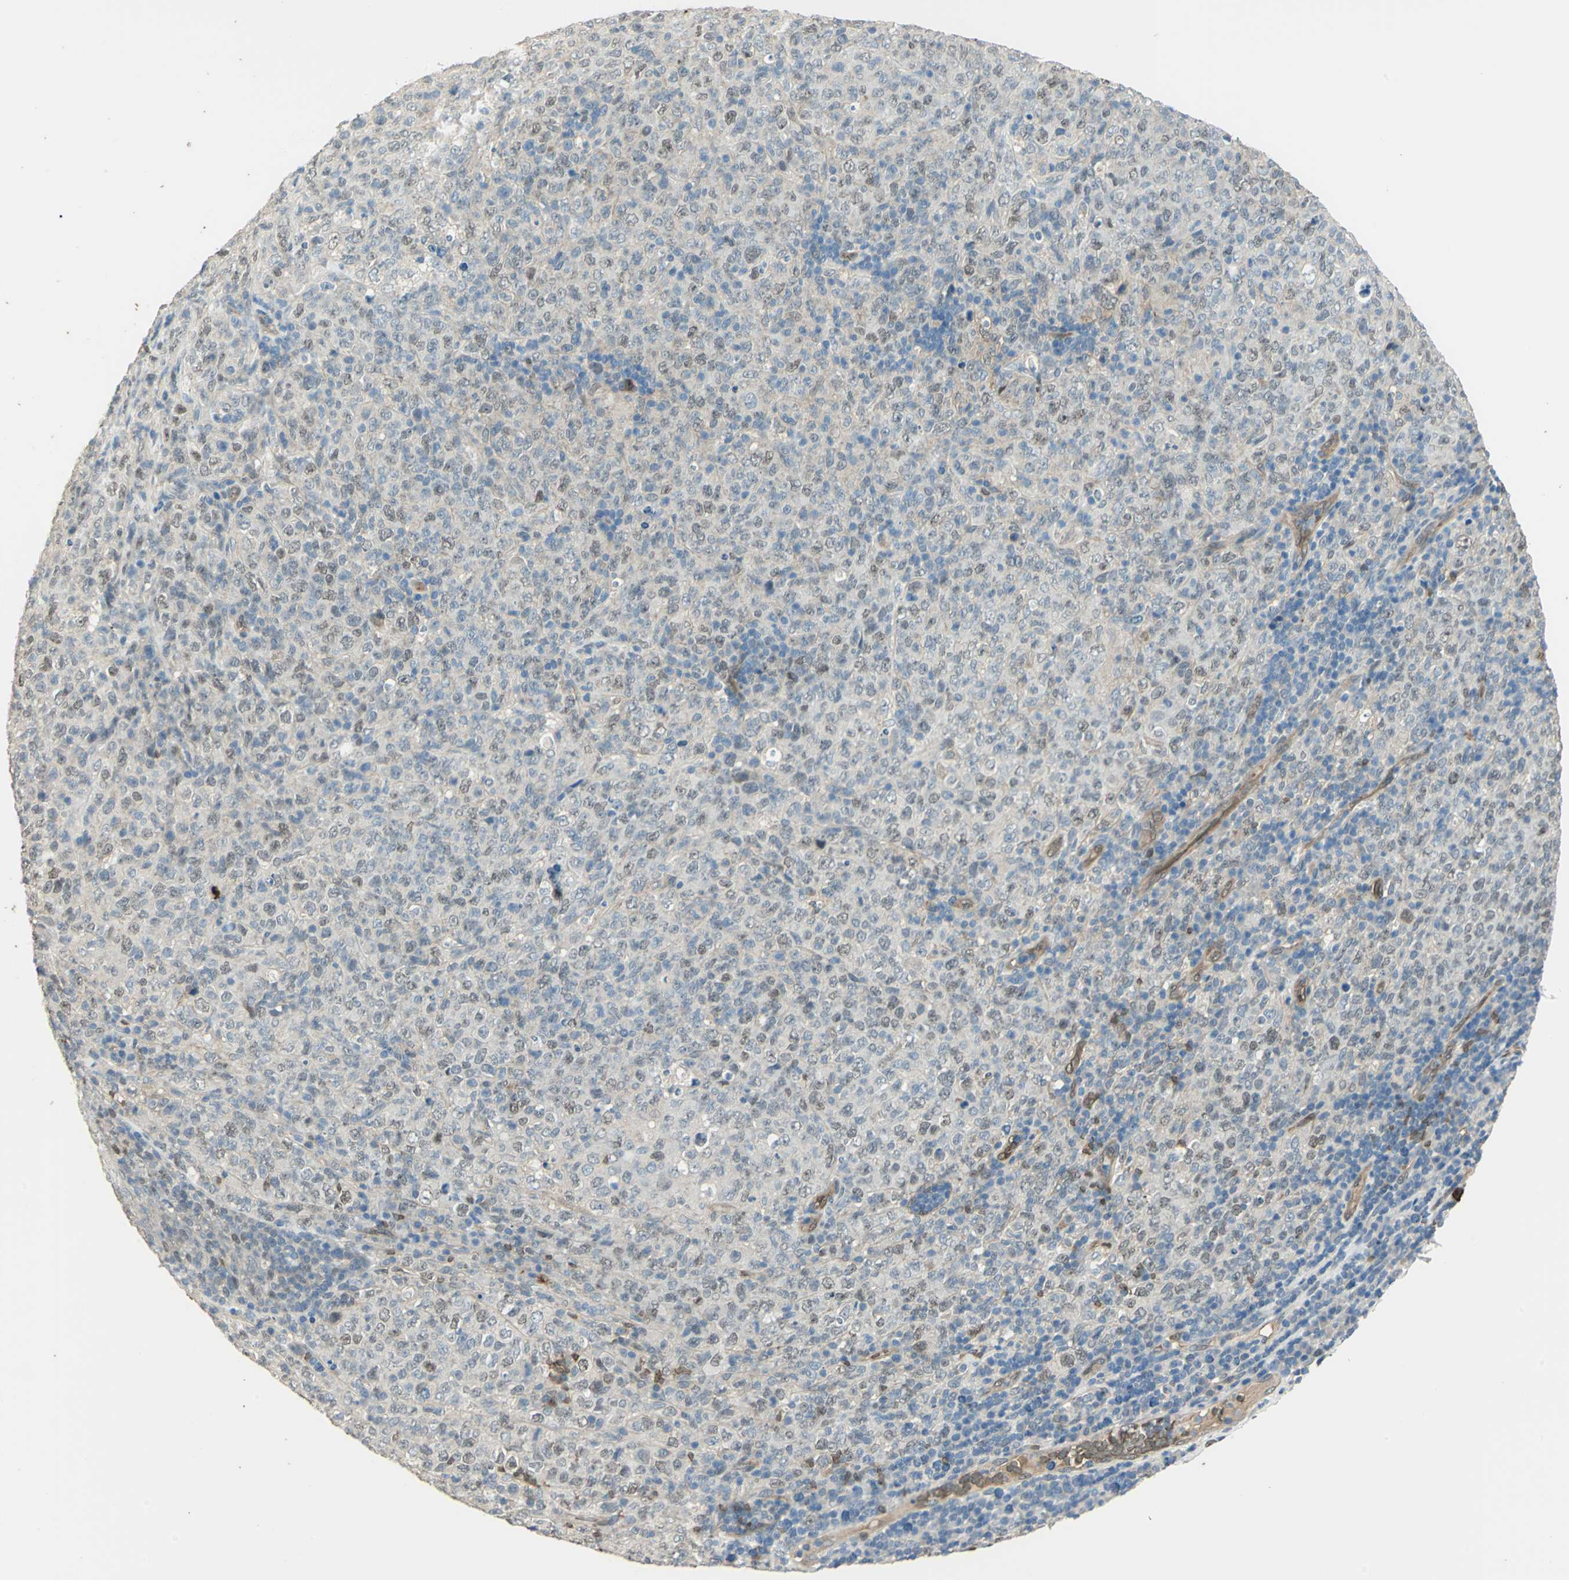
{"staining": {"intensity": "weak", "quantity": "<25%", "location": "cytoplasmic/membranous,nuclear"}, "tissue": "lymphoma", "cell_type": "Tumor cells", "image_type": "cancer", "snomed": [{"axis": "morphology", "description": "Malignant lymphoma, non-Hodgkin's type, High grade"}, {"axis": "topography", "description": "Tonsil"}], "caption": "Tumor cells show no significant positivity in malignant lymphoma, non-Hodgkin's type (high-grade). (Immunohistochemistry, brightfield microscopy, high magnification).", "gene": "DDAH1", "patient": {"sex": "female", "age": 36}}